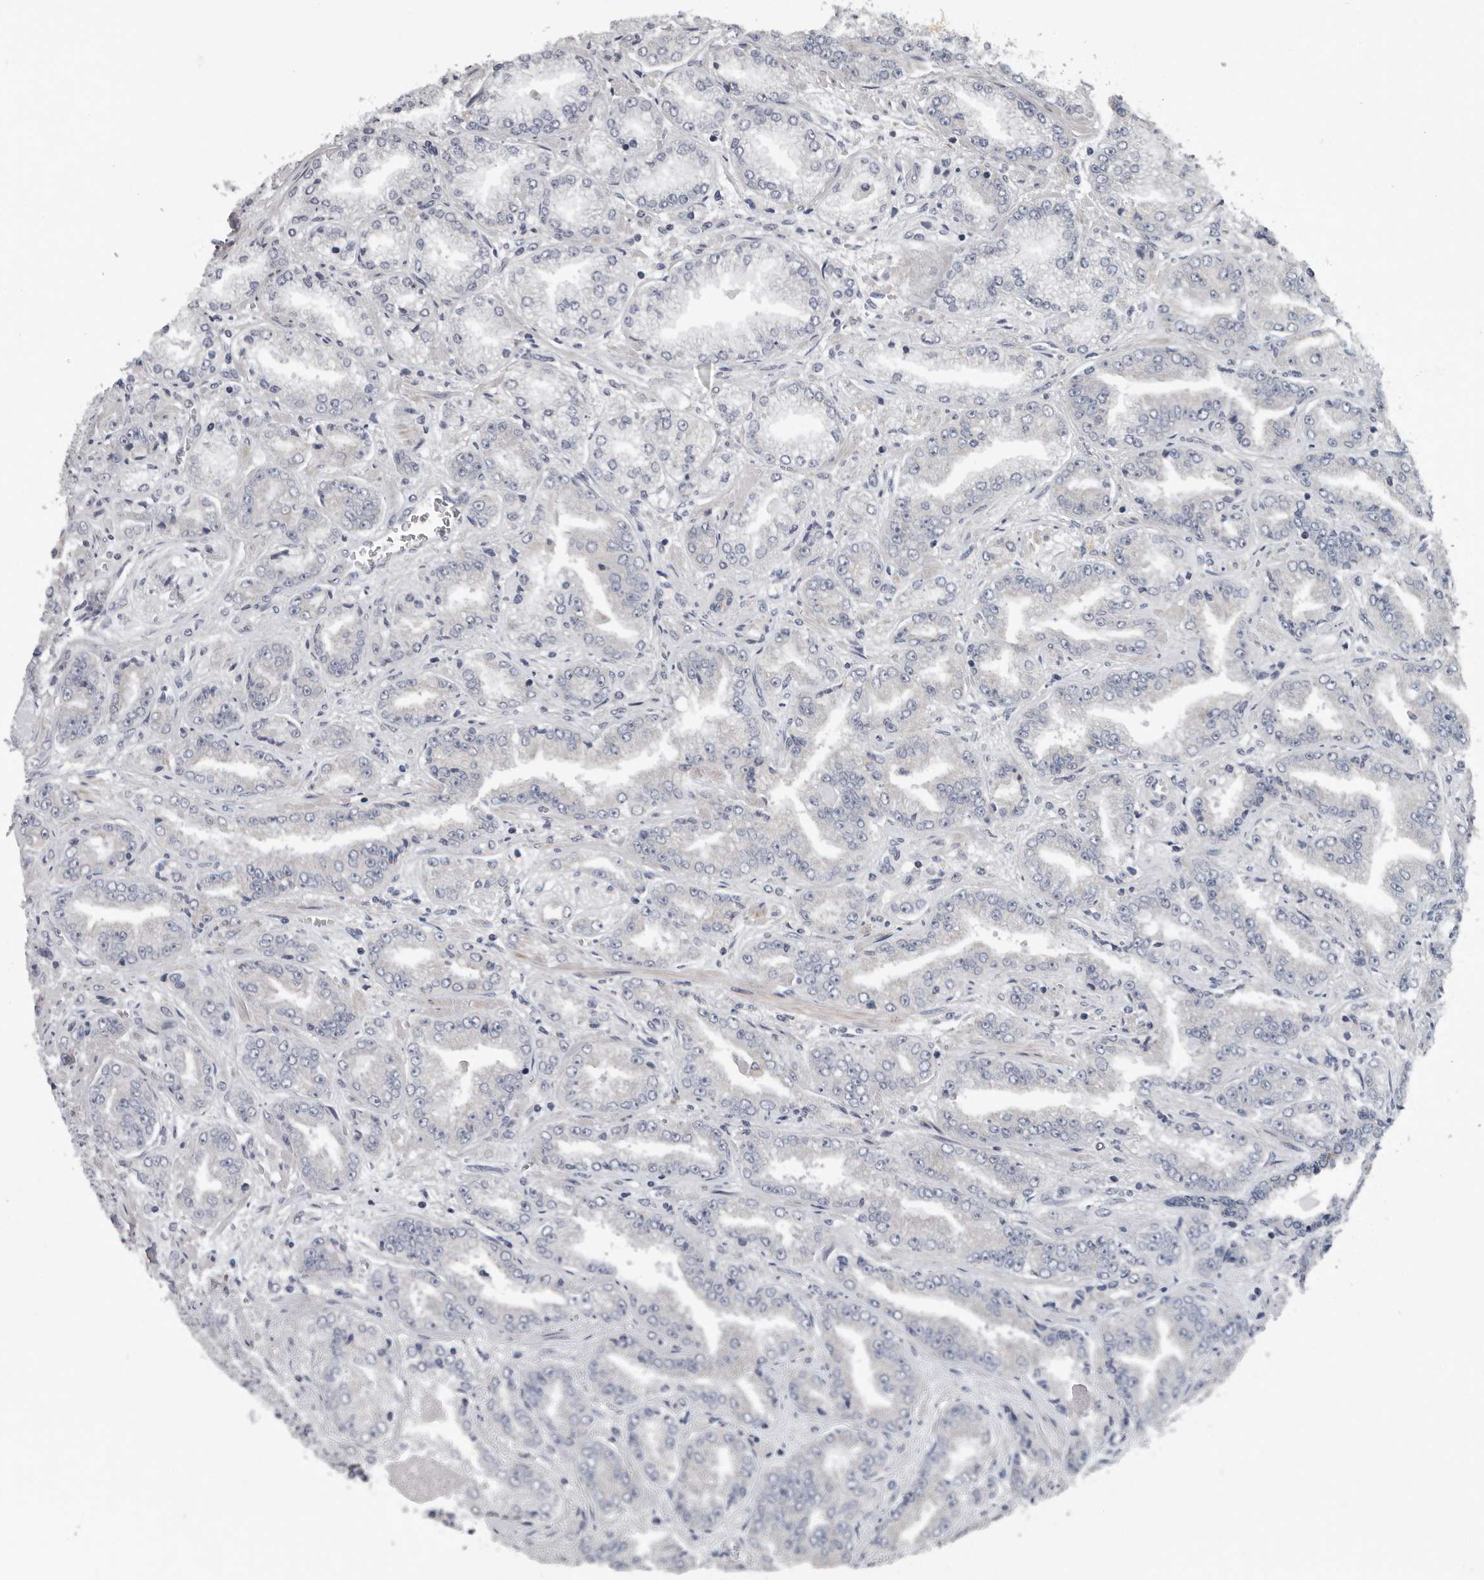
{"staining": {"intensity": "negative", "quantity": "none", "location": "none"}, "tissue": "prostate cancer", "cell_type": "Tumor cells", "image_type": "cancer", "snomed": [{"axis": "morphology", "description": "Adenocarcinoma, High grade"}, {"axis": "topography", "description": "Prostate"}], "caption": "This image is of prostate adenocarcinoma (high-grade) stained with immunohistochemistry to label a protein in brown with the nuclei are counter-stained blue. There is no staining in tumor cells. (DAB IHC with hematoxylin counter stain).", "gene": "TMEM199", "patient": {"sex": "male", "age": 71}}